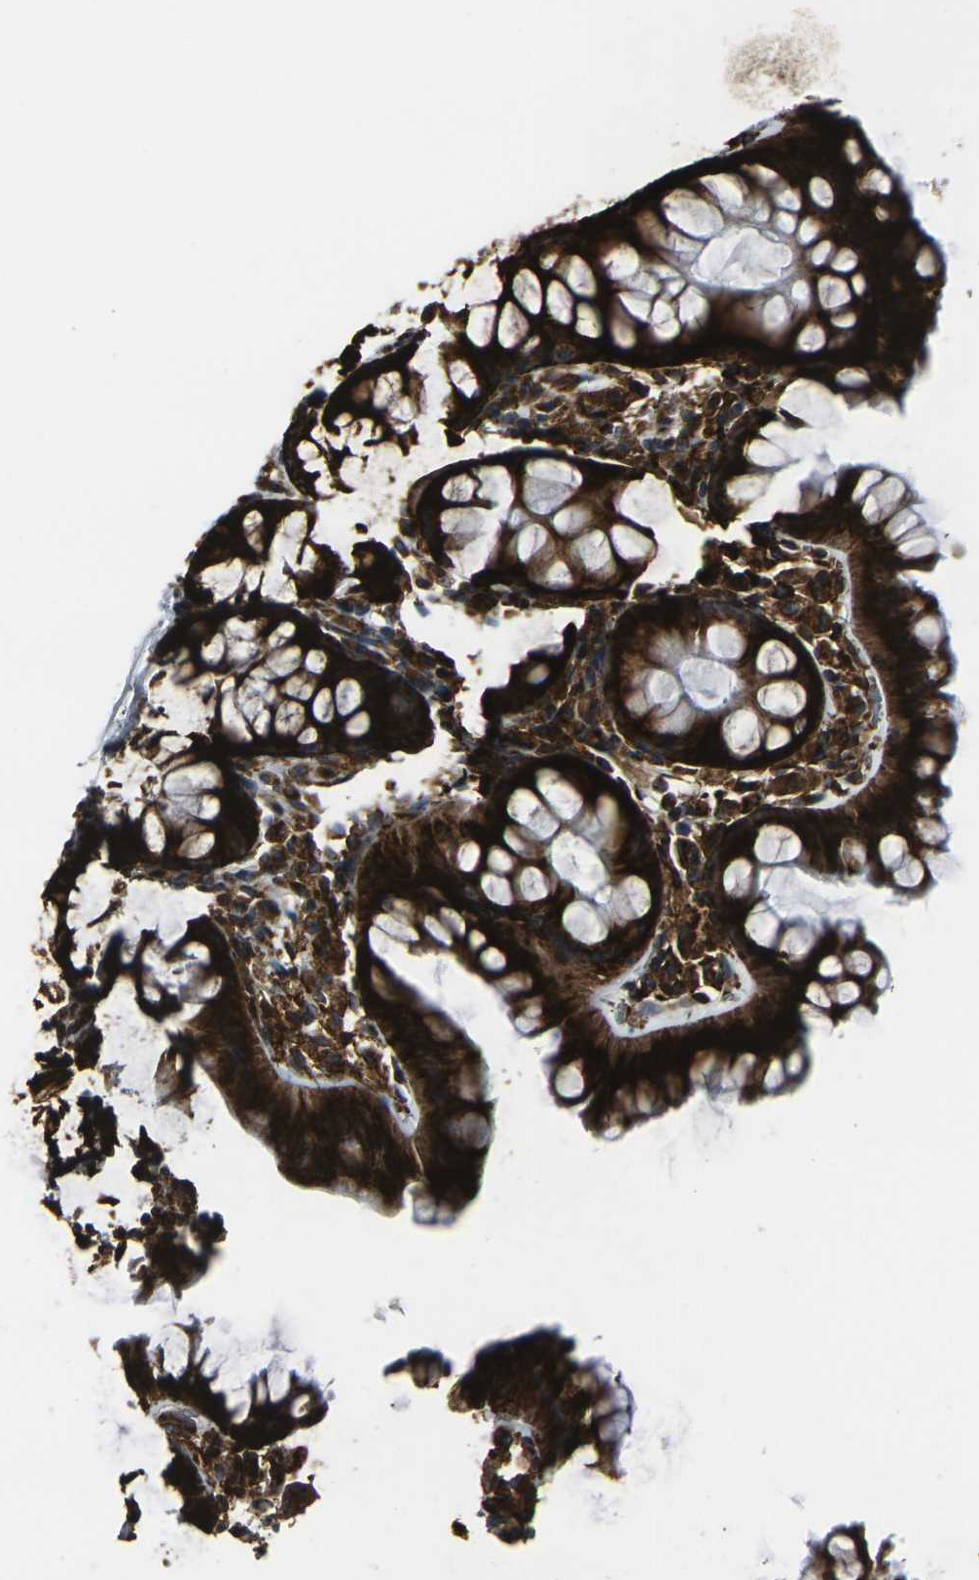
{"staining": {"intensity": "strong", "quantity": ">75%", "location": "cytoplasmic/membranous"}, "tissue": "colon", "cell_type": "Endothelial cells", "image_type": "normal", "snomed": [{"axis": "morphology", "description": "Normal tissue, NOS"}, {"axis": "topography", "description": "Colon"}], "caption": "A high-resolution micrograph shows immunohistochemistry staining of unremarkable colon, which shows strong cytoplasmic/membranous expression in approximately >75% of endothelial cells. The staining was performed using DAB (3,3'-diaminobenzidine) to visualize the protein expression in brown, while the nuclei were stained in blue with hematoxylin (Magnification: 20x).", "gene": "MARCHF2", "patient": {"sex": "female", "age": 55}}